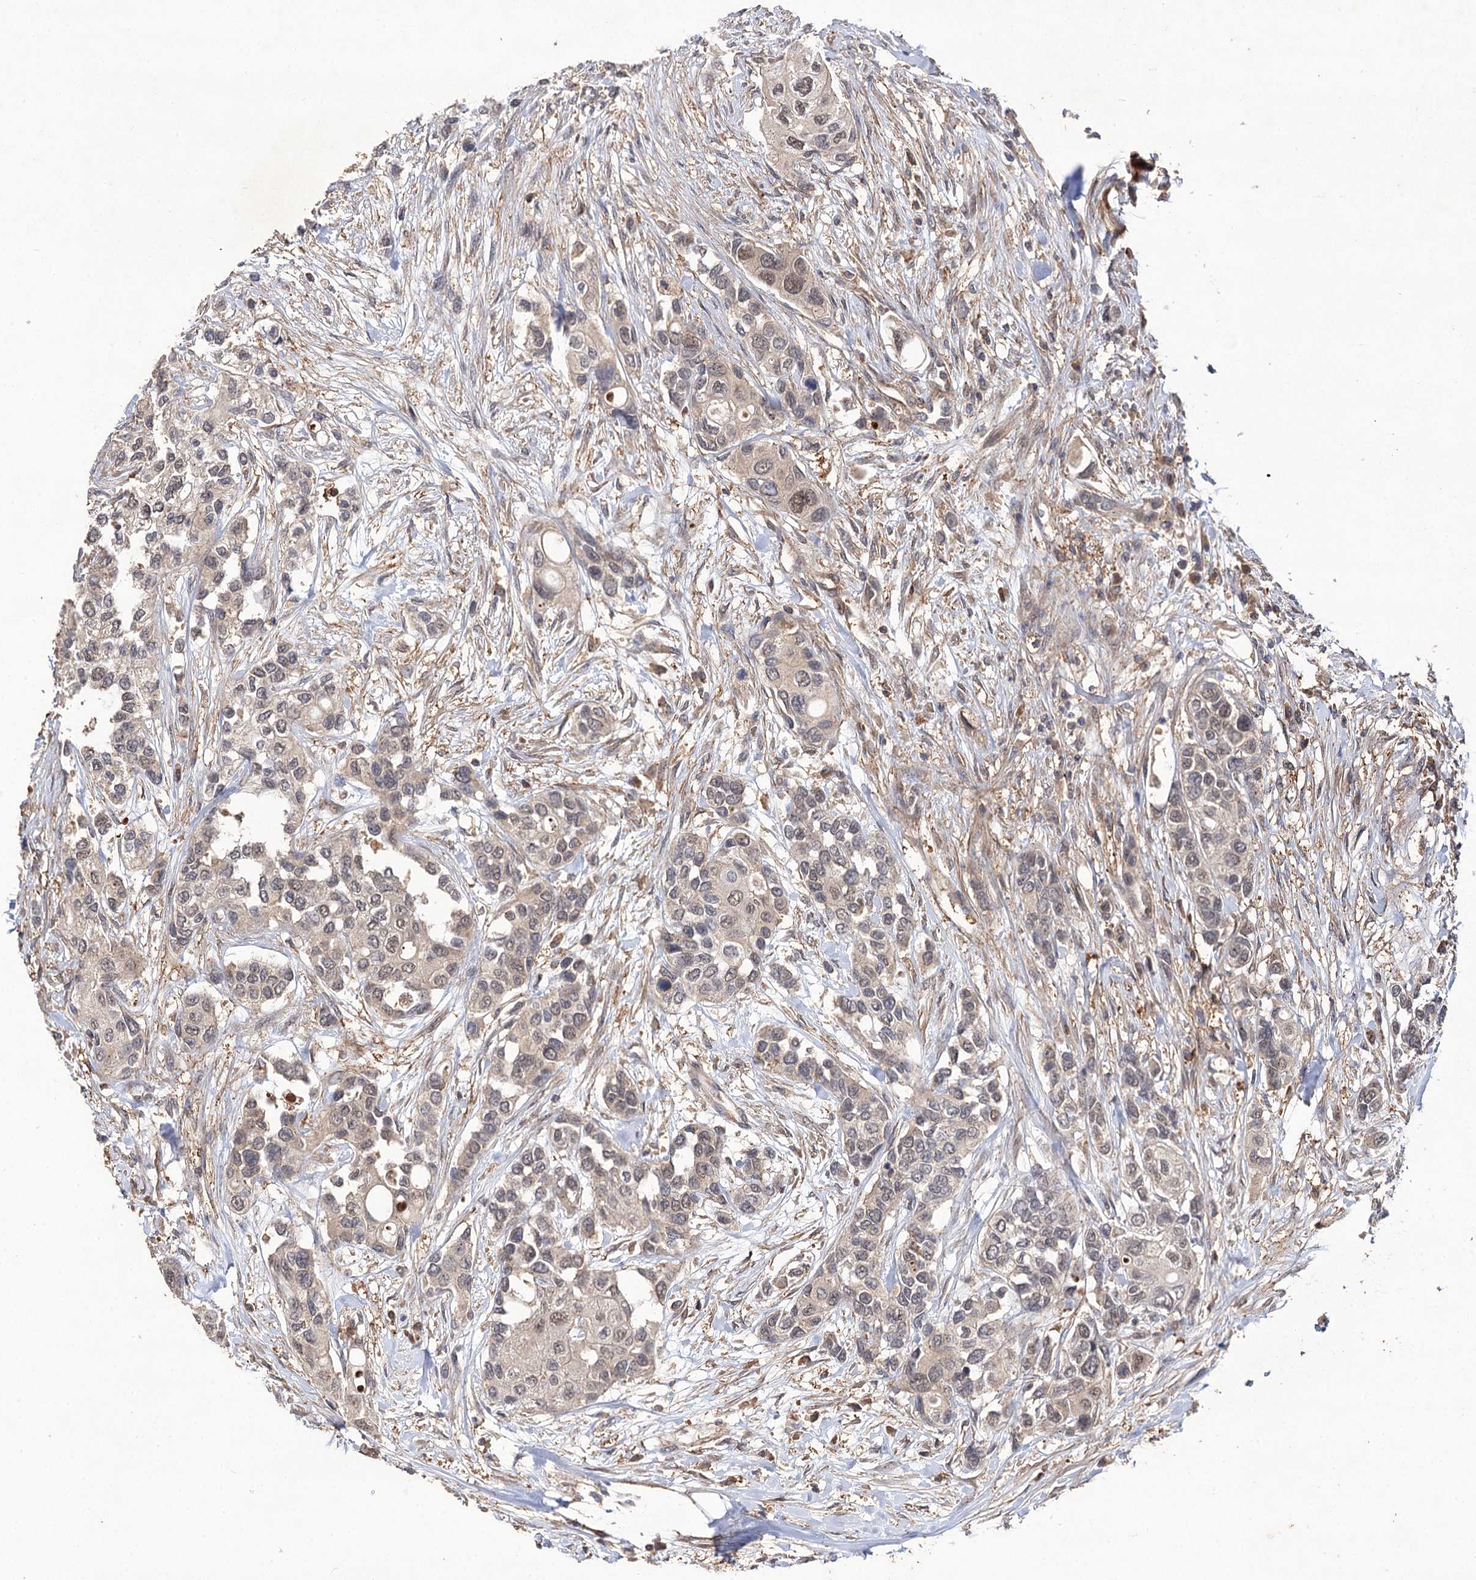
{"staining": {"intensity": "weak", "quantity": ">75%", "location": "nuclear"}, "tissue": "urothelial cancer", "cell_type": "Tumor cells", "image_type": "cancer", "snomed": [{"axis": "morphology", "description": "Normal tissue, NOS"}, {"axis": "morphology", "description": "Urothelial carcinoma, High grade"}, {"axis": "topography", "description": "Vascular tissue"}, {"axis": "topography", "description": "Urinary bladder"}], "caption": "This histopathology image demonstrates IHC staining of urothelial cancer, with low weak nuclear expression in about >75% of tumor cells.", "gene": "FBXW8", "patient": {"sex": "female", "age": 56}}